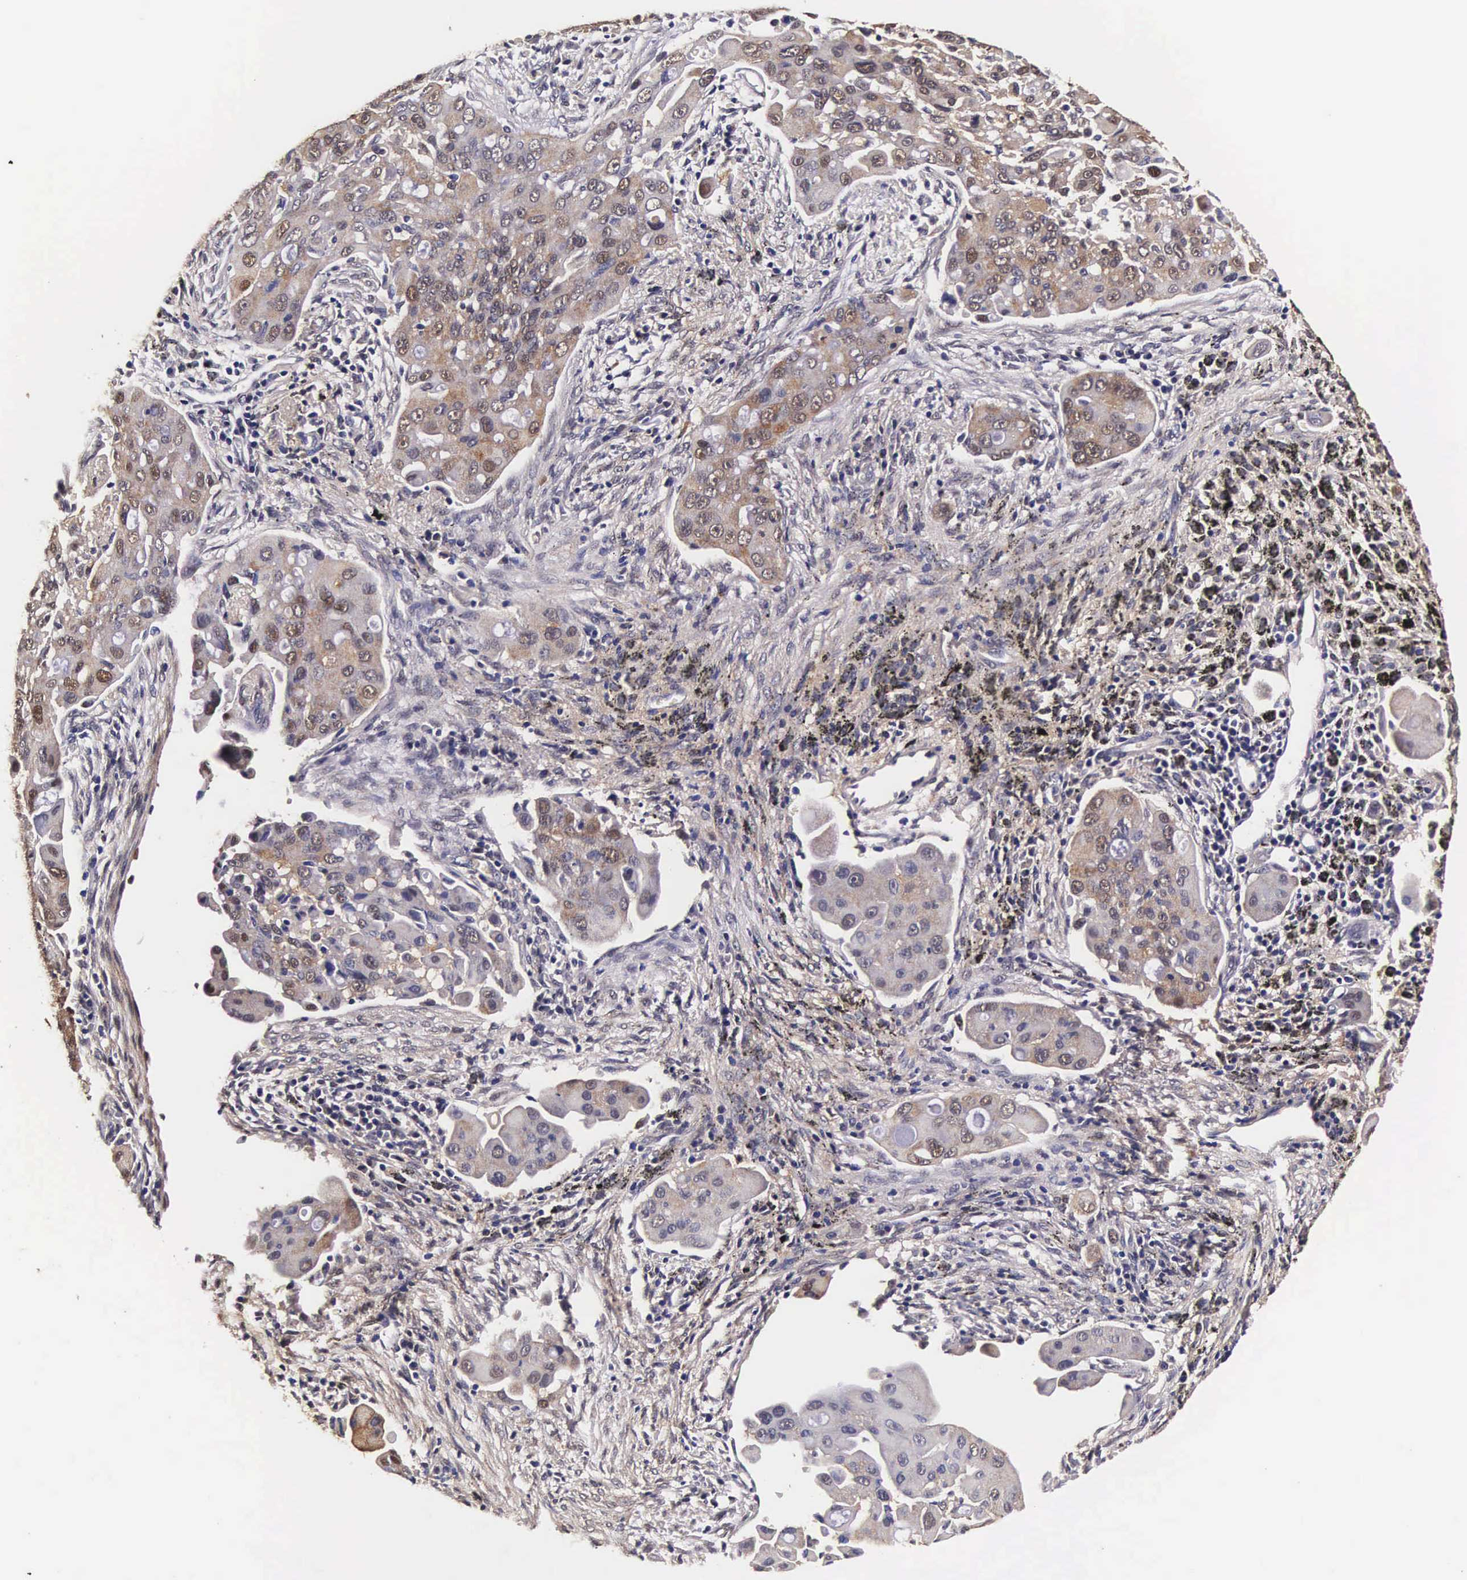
{"staining": {"intensity": "weak", "quantity": ">75%", "location": "cytoplasmic/membranous,nuclear"}, "tissue": "lung cancer", "cell_type": "Tumor cells", "image_type": "cancer", "snomed": [{"axis": "morphology", "description": "Adenocarcinoma, NOS"}, {"axis": "topography", "description": "Lung"}], "caption": "An immunohistochemistry (IHC) histopathology image of neoplastic tissue is shown. Protein staining in brown highlights weak cytoplasmic/membranous and nuclear positivity in lung adenocarcinoma within tumor cells.", "gene": "TECPR2", "patient": {"sex": "male", "age": 68}}